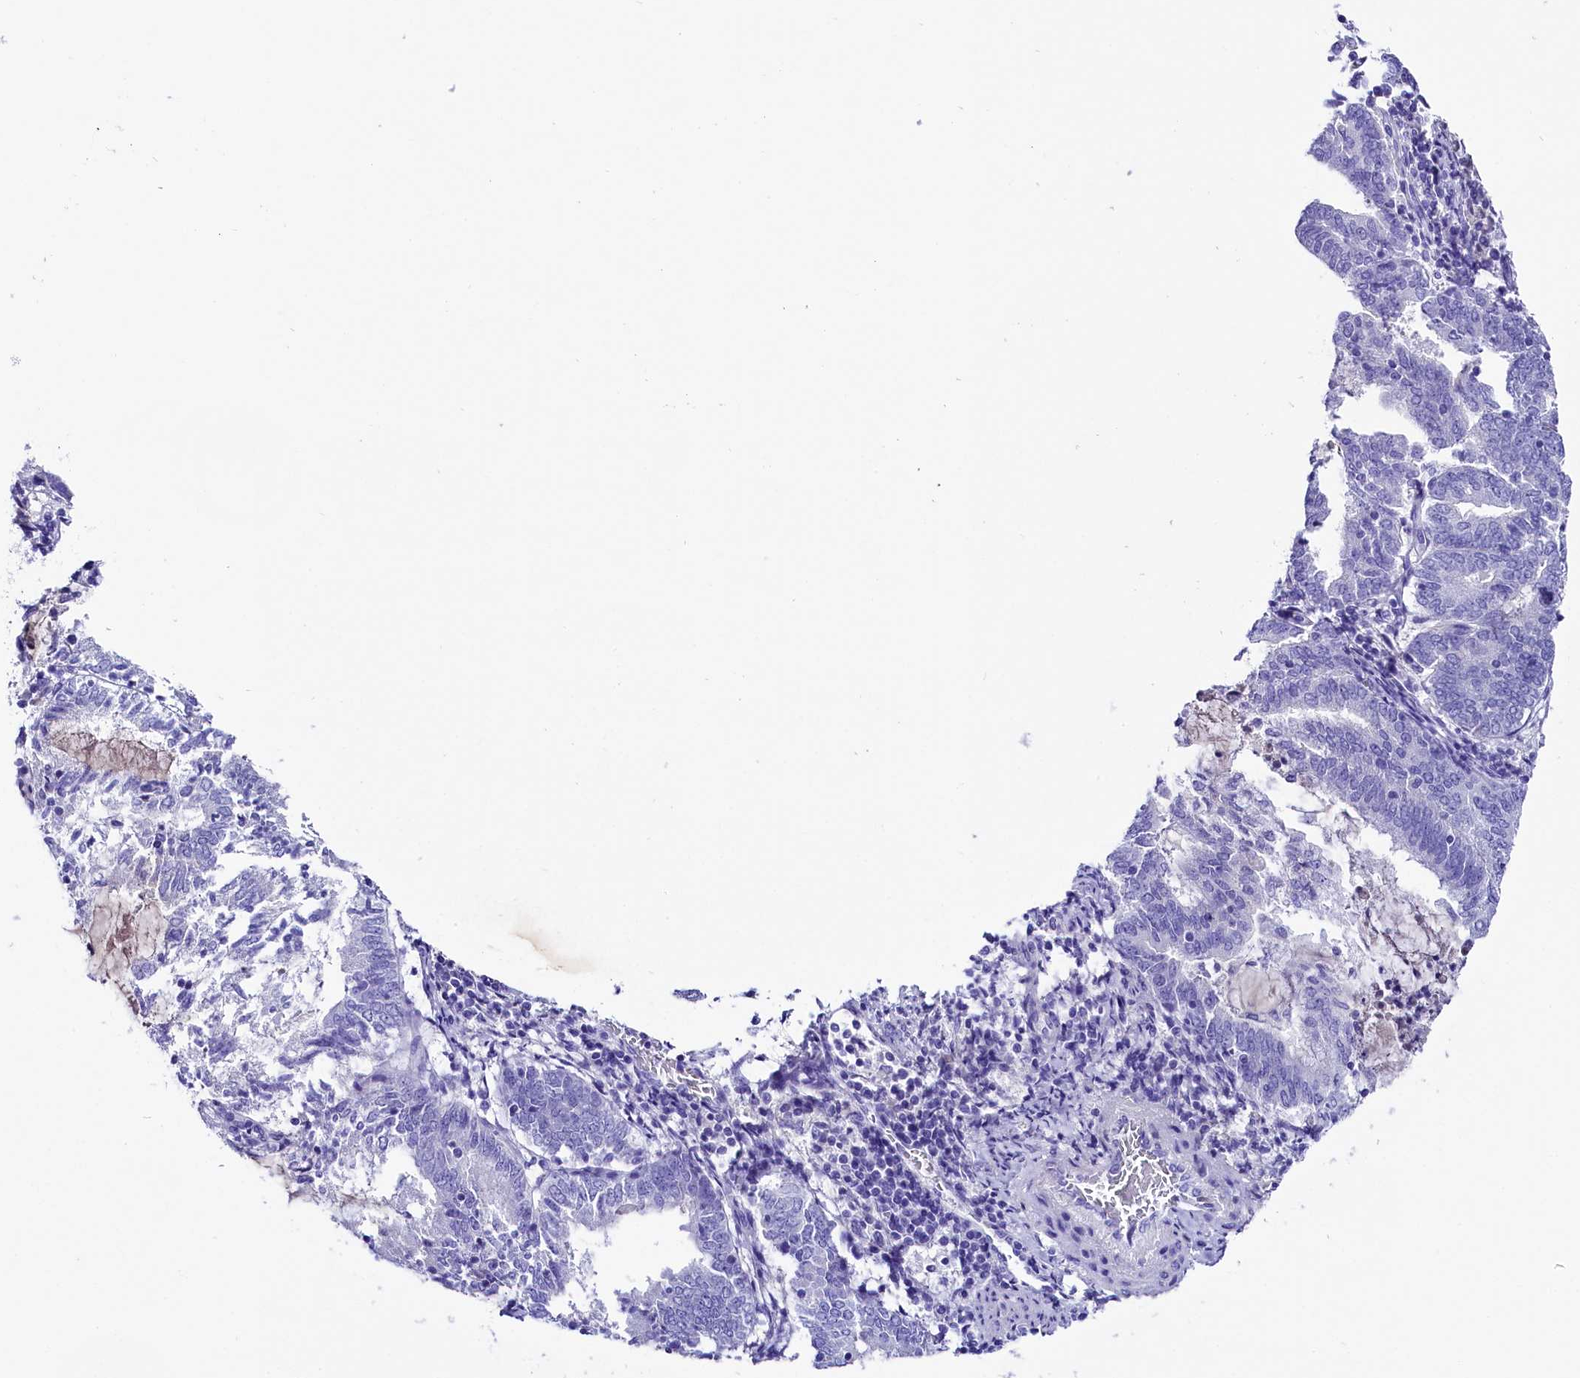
{"staining": {"intensity": "negative", "quantity": "none", "location": "none"}, "tissue": "endometrial cancer", "cell_type": "Tumor cells", "image_type": "cancer", "snomed": [{"axis": "morphology", "description": "Adenocarcinoma, NOS"}, {"axis": "topography", "description": "Endometrium"}], "caption": "The immunohistochemistry micrograph has no significant expression in tumor cells of endometrial adenocarcinoma tissue. (IHC, brightfield microscopy, high magnification).", "gene": "SKIDA1", "patient": {"sex": "female", "age": 80}}